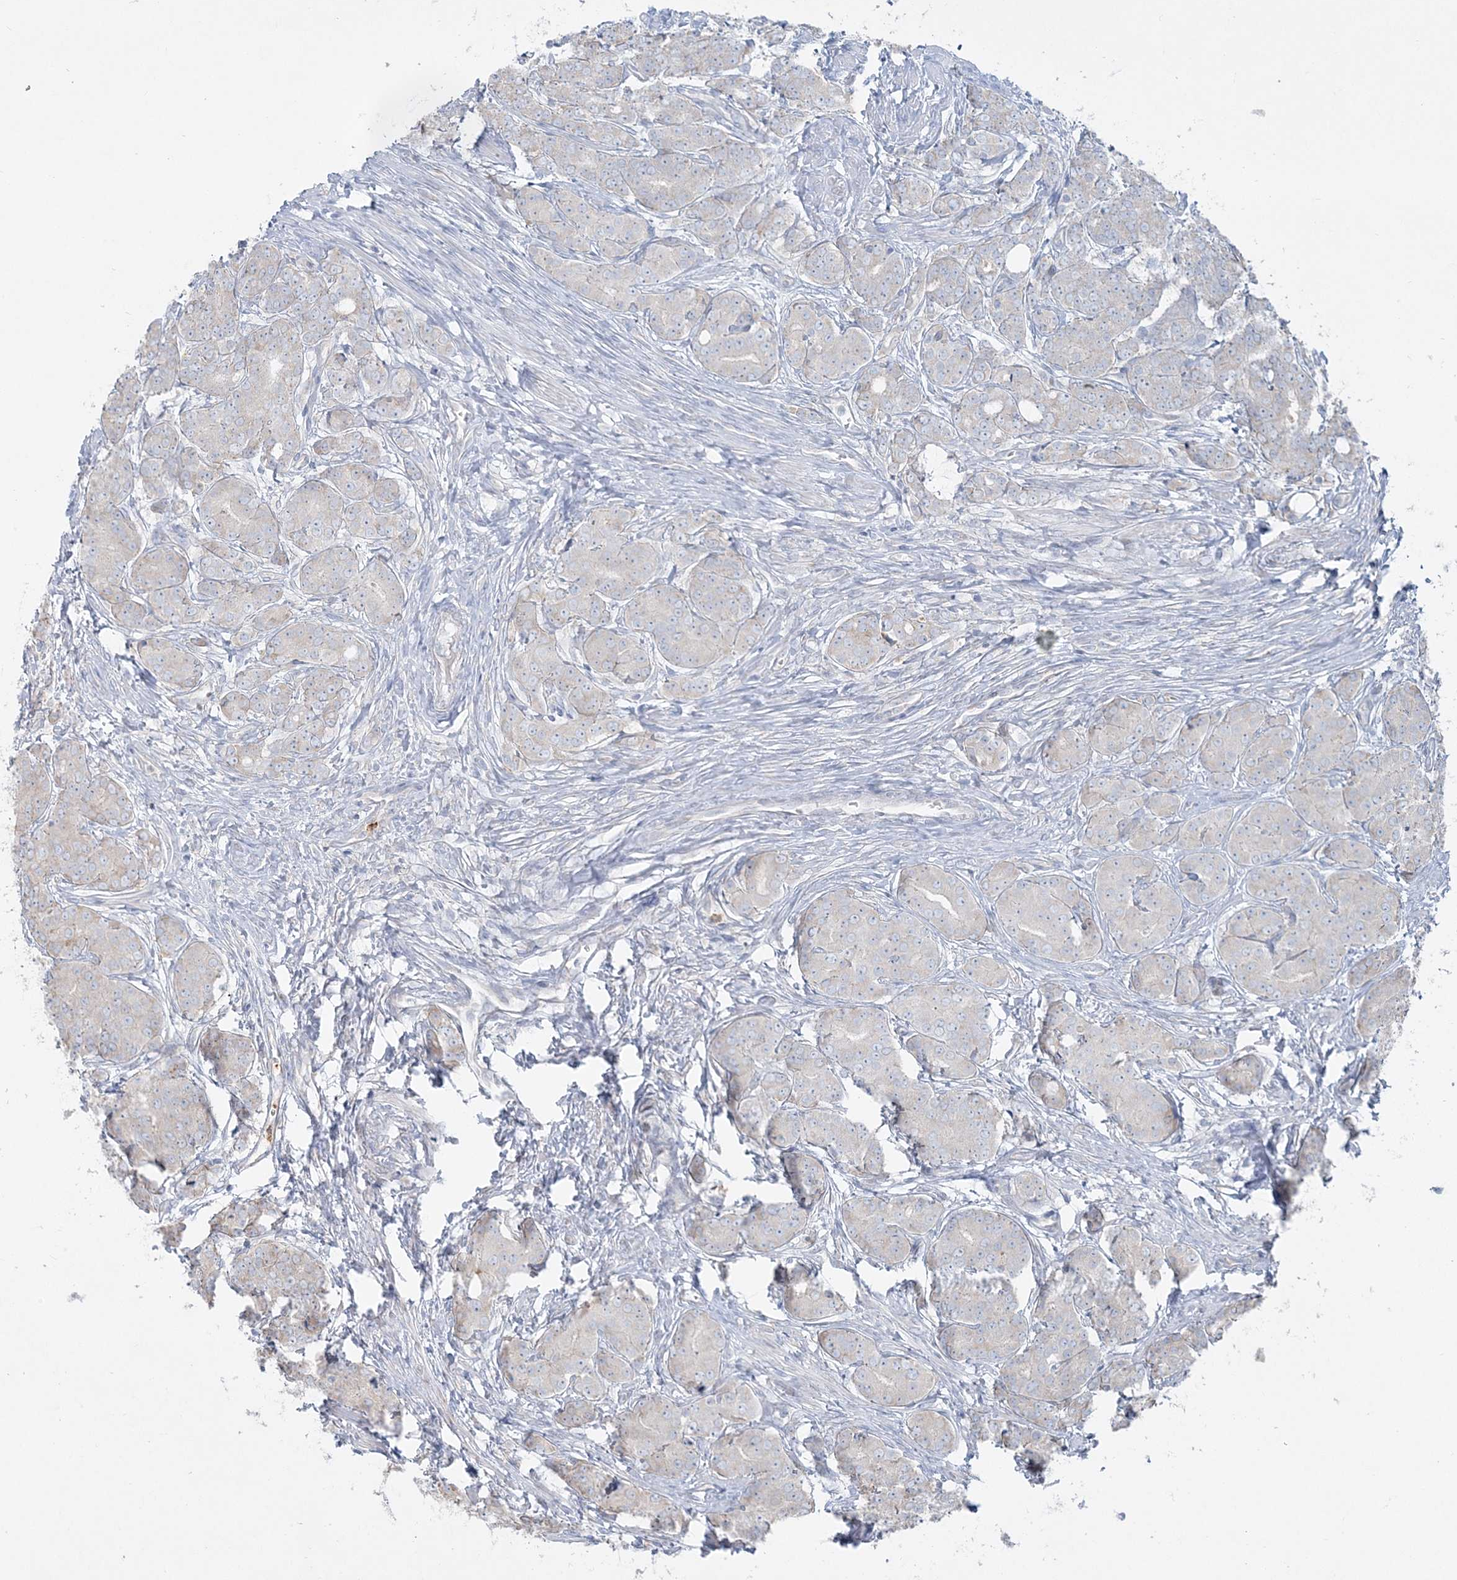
{"staining": {"intensity": "negative", "quantity": "none", "location": "none"}, "tissue": "prostate cancer", "cell_type": "Tumor cells", "image_type": "cancer", "snomed": [{"axis": "morphology", "description": "Adenocarcinoma, High grade"}, {"axis": "topography", "description": "Prostate"}], "caption": "The photomicrograph shows no staining of tumor cells in adenocarcinoma (high-grade) (prostate).", "gene": "CCNJ", "patient": {"sex": "male", "age": 62}}